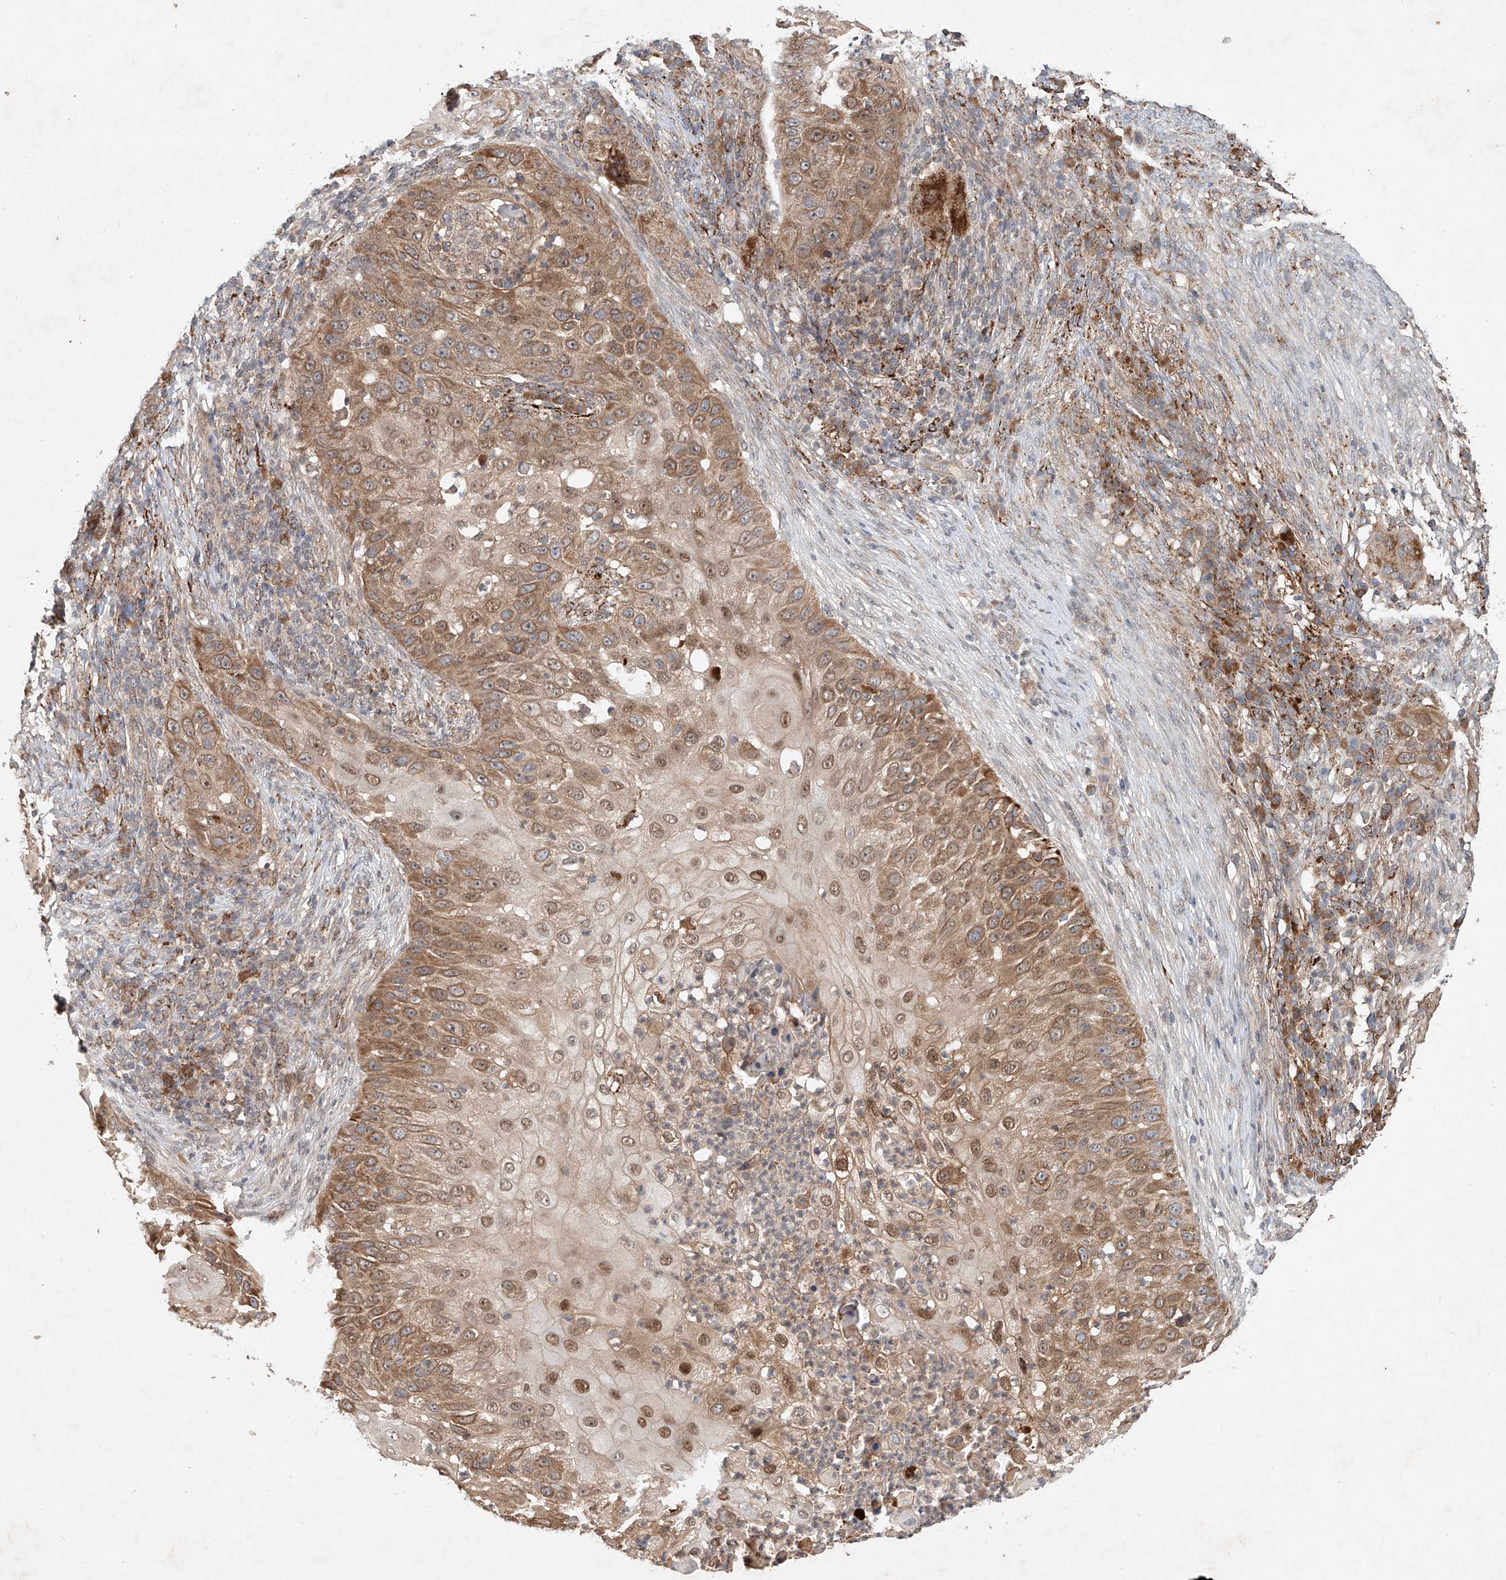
{"staining": {"intensity": "moderate", "quantity": ">75%", "location": "cytoplasmic/membranous,nuclear"}, "tissue": "skin cancer", "cell_type": "Tumor cells", "image_type": "cancer", "snomed": [{"axis": "morphology", "description": "Squamous cell carcinoma, NOS"}, {"axis": "topography", "description": "Skin"}], "caption": "Skin cancer stained with immunohistochemistry (IHC) shows moderate cytoplasmic/membranous and nuclear staining in about >75% of tumor cells.", "gene": "IER5", "patient": {"sex": "female", "age": 44}}